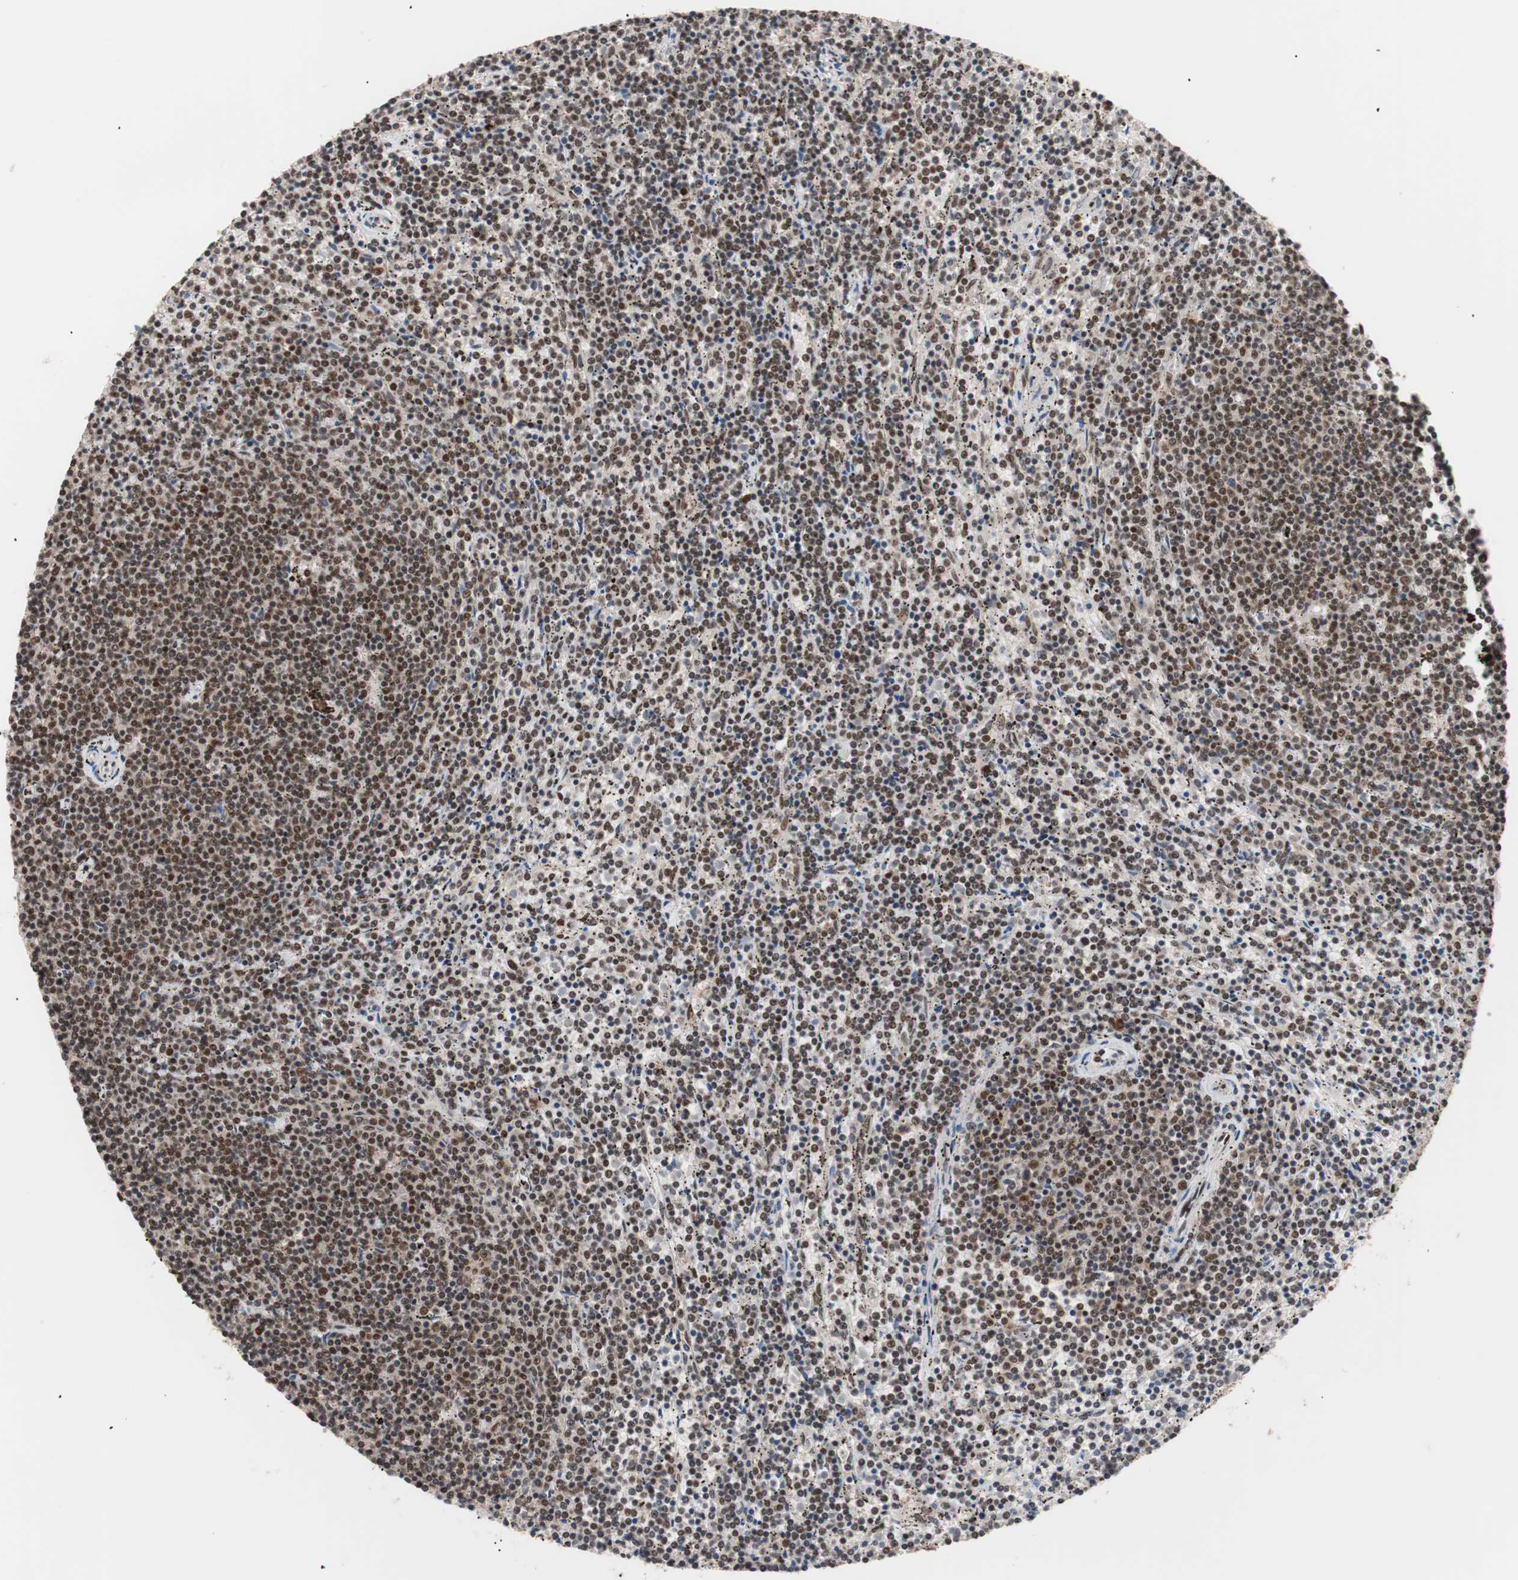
{"staining": {"intensity": "strong", "quantity": ">75%", "location": "nuclear"}, "tissue": "lymphoma", "cell_type": "Tumor cells", "image_type": "cancer", "snomed": [{"axis": "morphology", "description": "Malignant lymphoma, non-Hodgkin's type, Low grade"}, {"axis": "topography", "description": "Spleen"}], "caption": "A high-resolution micrograph shows immunohistochemistry (IHC) staining of low-grade malignant lymphoma, non-Hodgkin's type, which reveals strong nuclear positivity in approximately >75% of tumor cells. The staining was performed using DAB (3,3'-diaminobenzidine), with brown indicating positive protein expression. Nuclei are stained blue with hematoxylin.", "gene": "CHAMP1", "patient": {"sex": "female", "age": 50}}